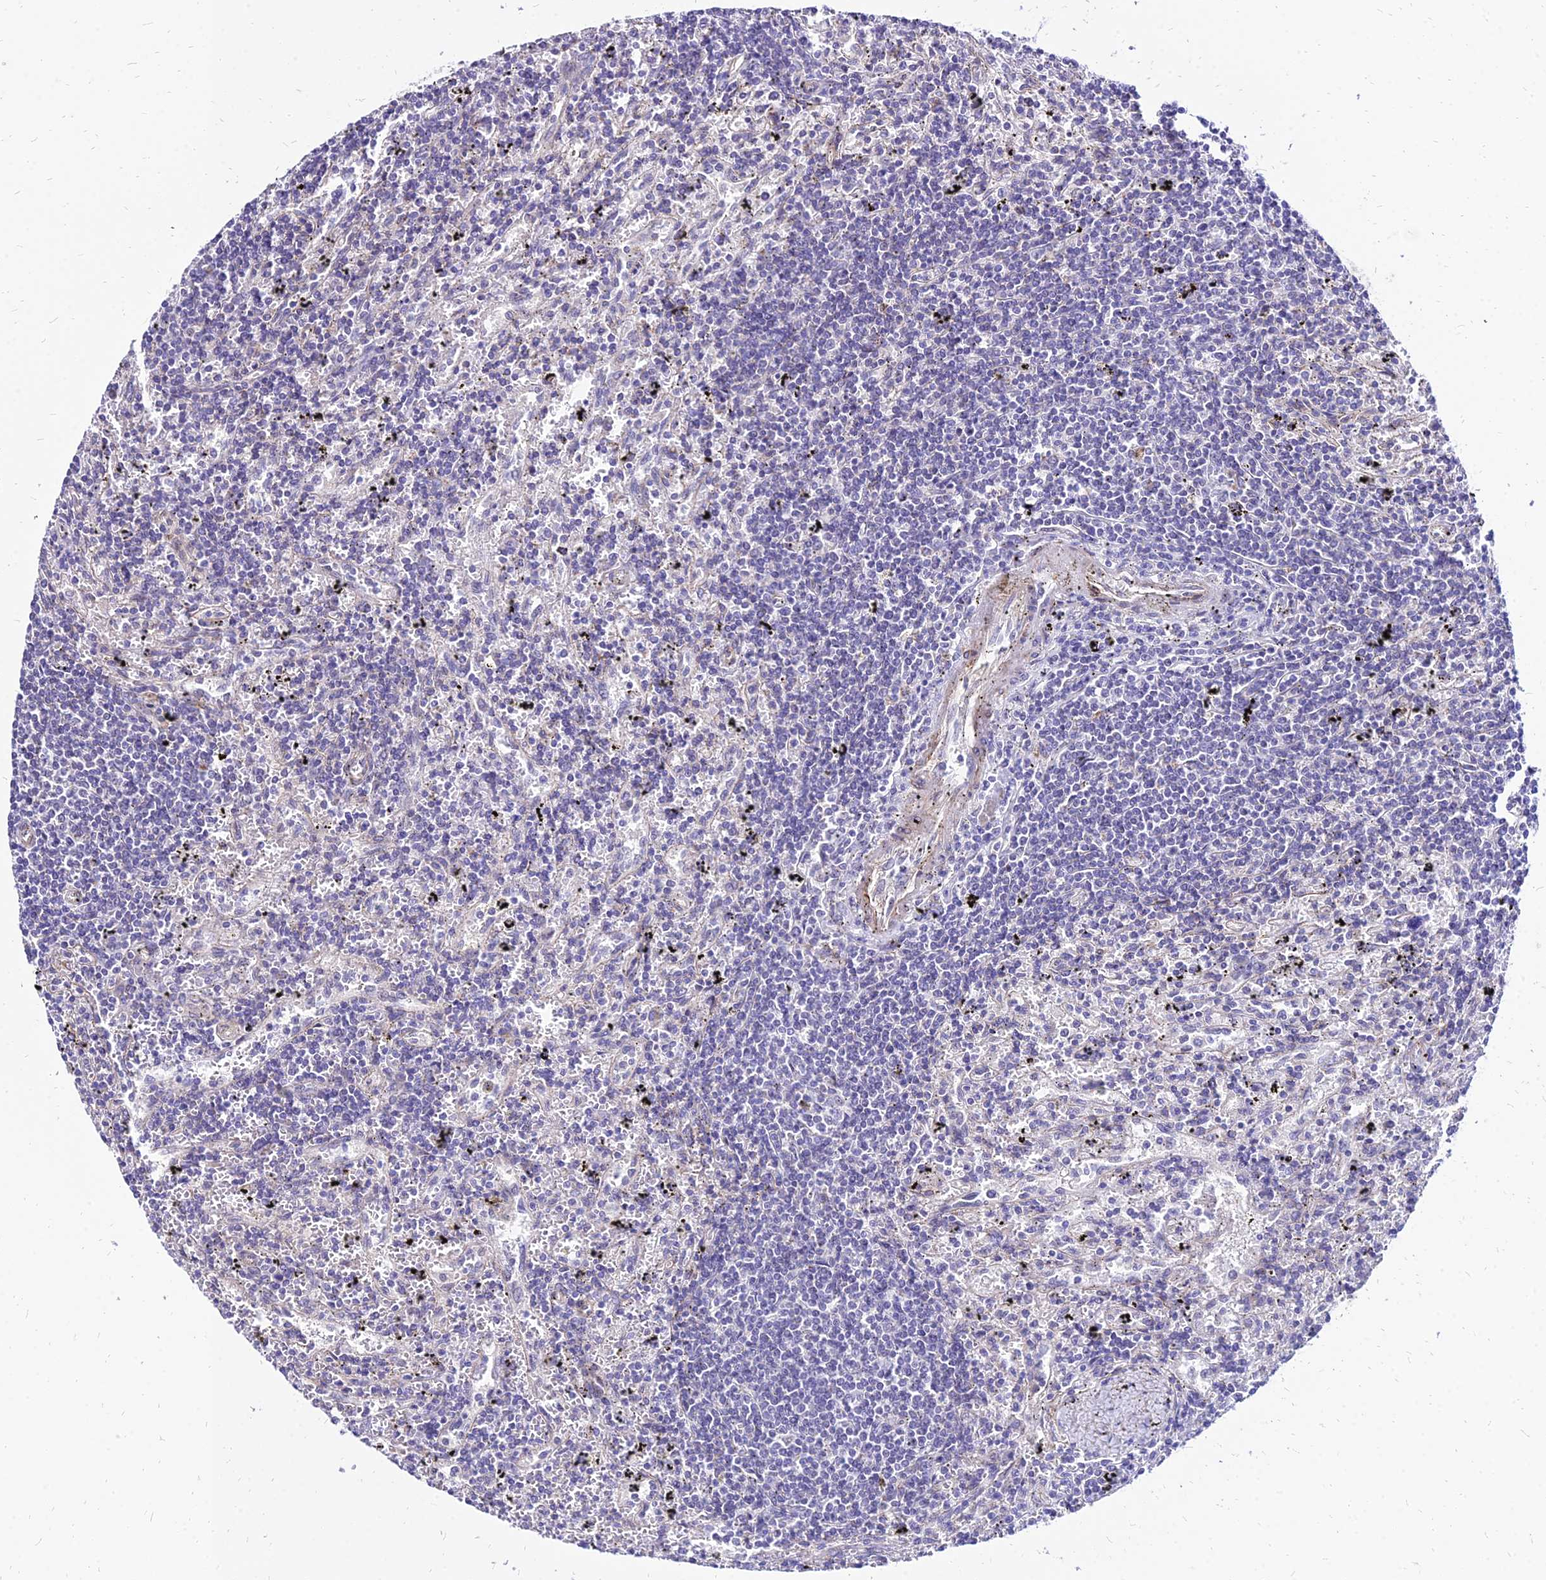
{"staining": {"intensity": "negative", "quantity": "none", "location": "none"}, "tissue": "lymphoma", "cell_type": "Tumor cells", "image_type": "cancer", "snomed": [{"axis": "morphology", "description": "Malignant lymphoma, non-Hodgkin's type, Low grade"}, {"axis": "topography", "description": "Spleen"}], "caption": "Tumor cells show no significant protein positivity in malignant lymphoma, non-Hodgkin's type (low-grade).", "gene": "YEATS2", "patient": {"sex": "male", "age": 76}}